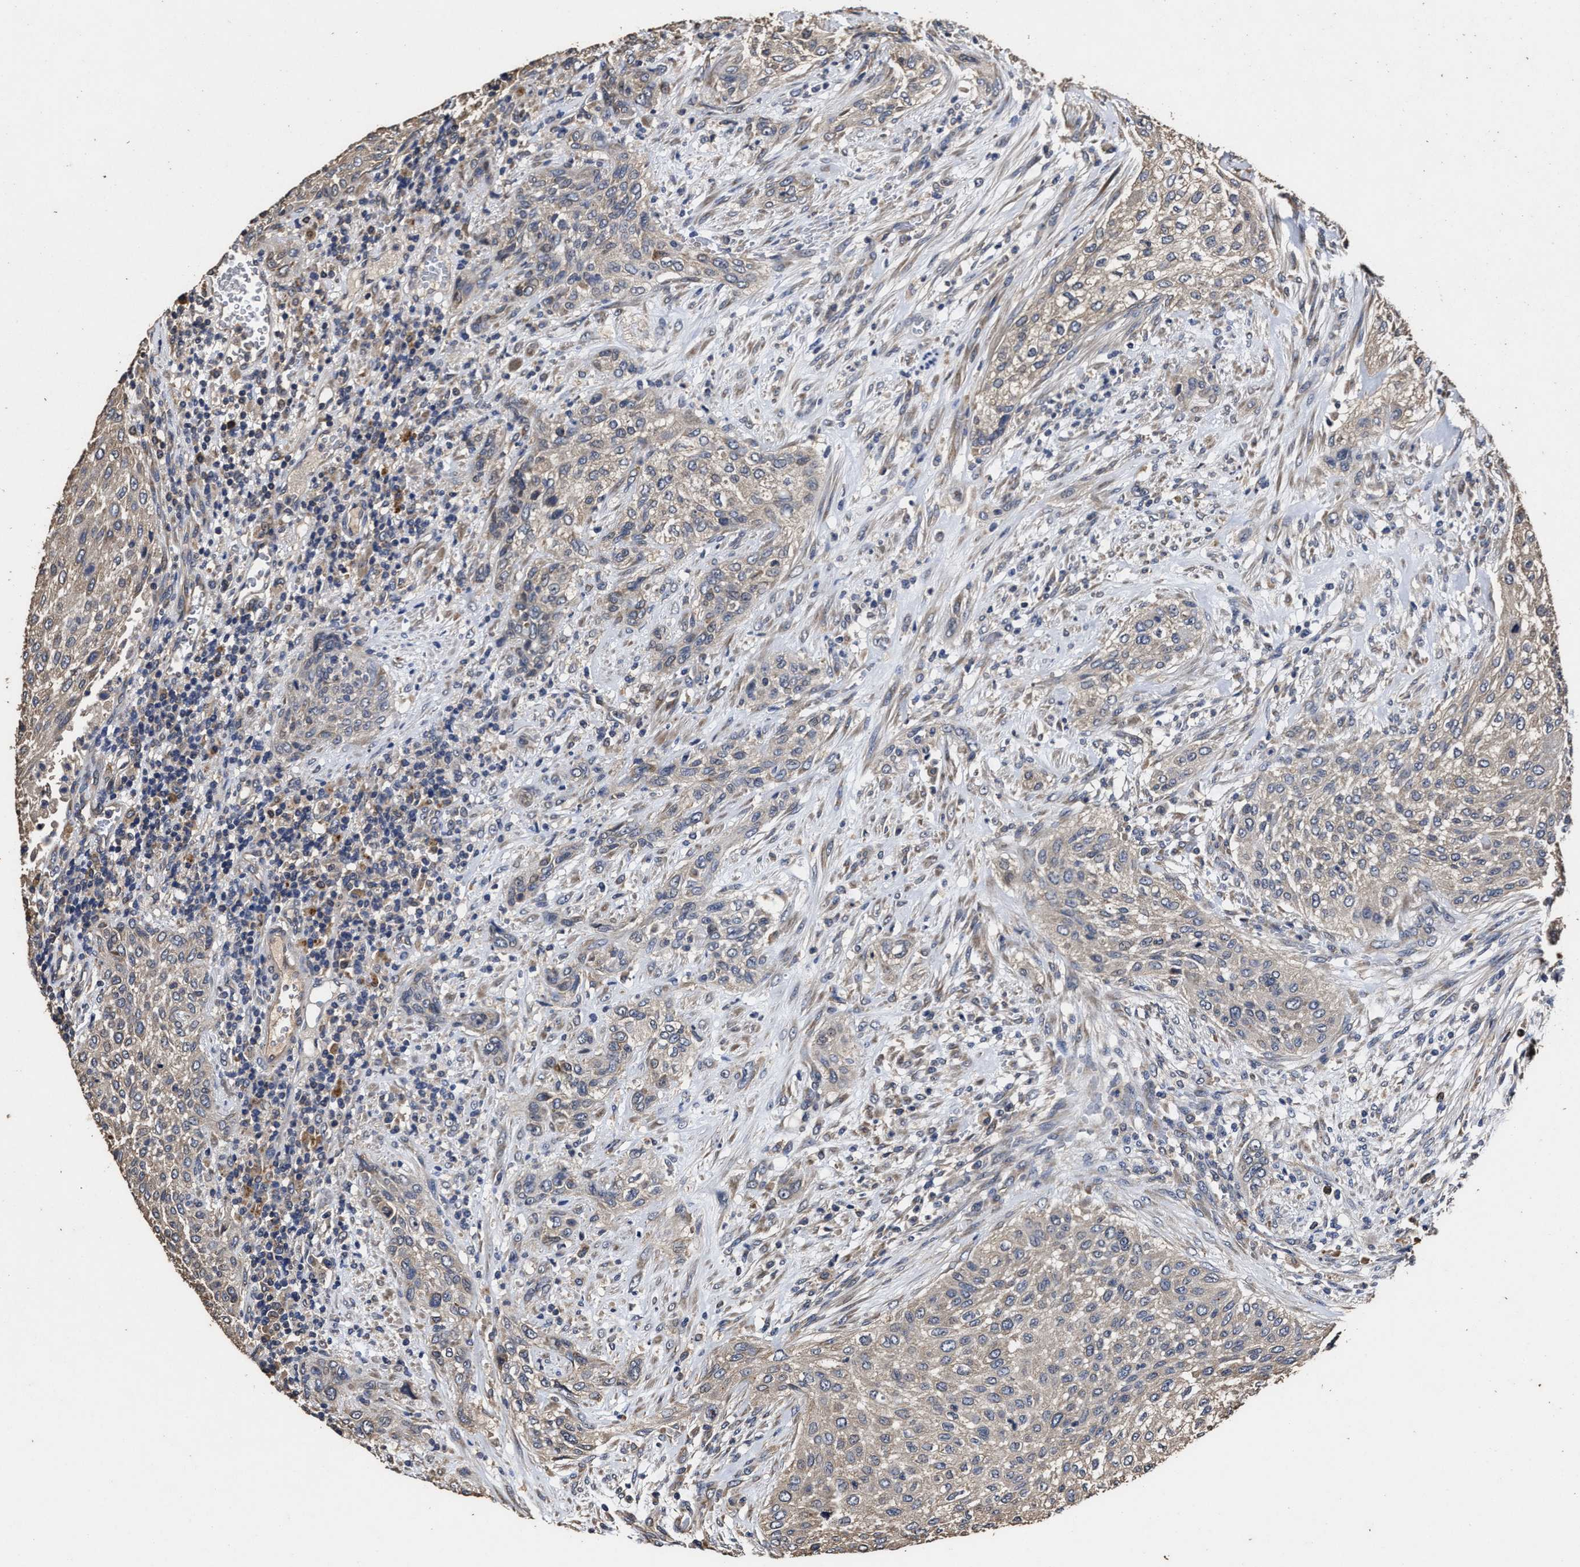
{"staining": {"intensity": "weak", "quantity": ">75%", "location": "cytoplasmic/membranous"}, "tissue": "urothelial cancer", "cell_type": "Tumor cells", "image_type": "cancer", "snomed": [{"axis": "morphology", "description": "Urothelial carcinoma, Low grade"}, {"axis": "morphology", "description": "Urothelial carcinoma, High grade"}, {"axis": "topography", "description": "Urinary bladder"}], "caption": "Human urothelial carcinoma (high-grade) stained with a brown dye exhibits weak cytoplasmic/membranous positive expression in approximately >75% of tumor cells.", "gene": "PPM1K", "patient": {"sex": "male", "age": 35}}